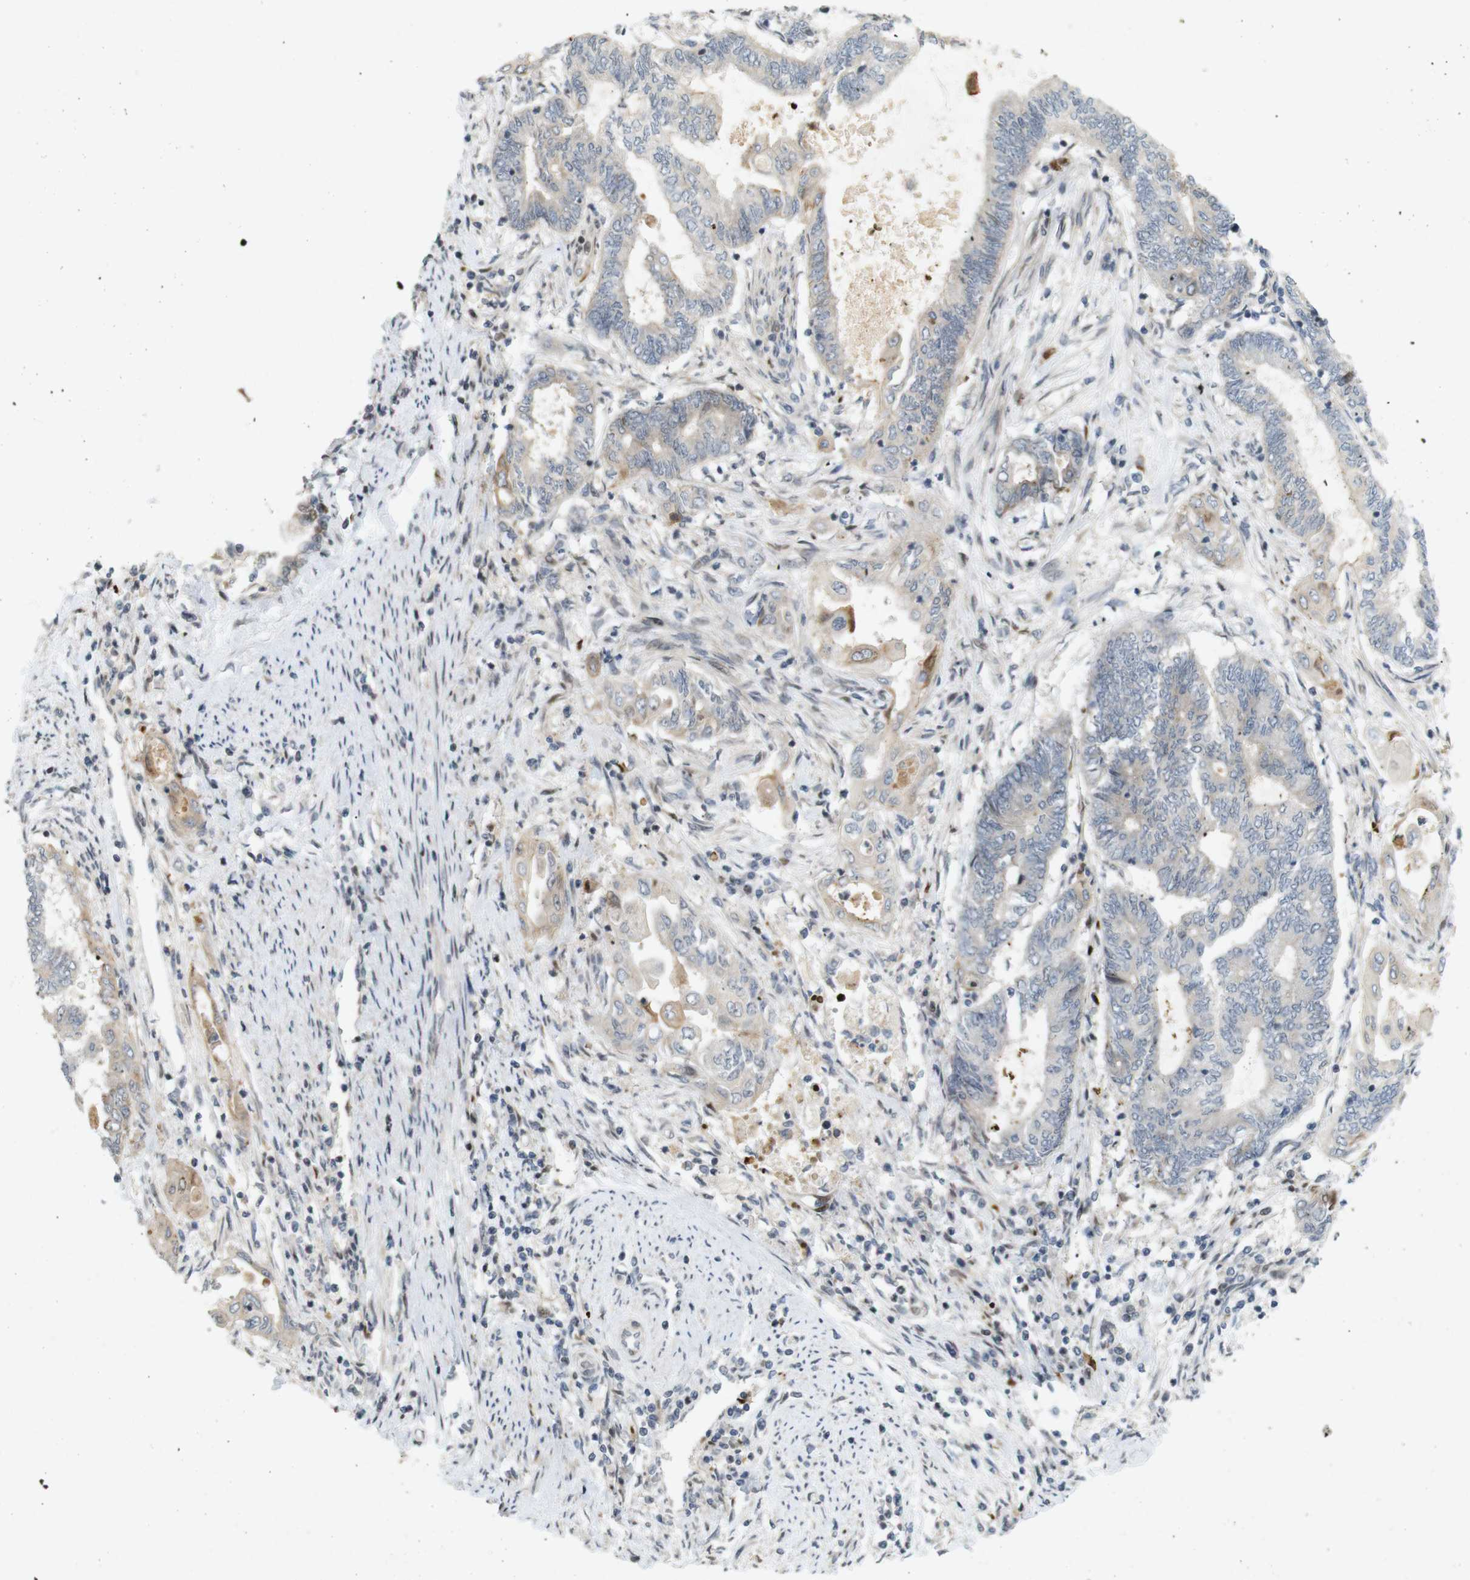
{"staining": {"intensity": "negative", "quantity": "none", "location": "none"}, "tissue": "endometrial cancer", "cell_type": "Tumor cells", "image_type": "cancer", "snomed": [{"axis": "morphology", "description": "Adenocarcinoma, NOS"}, {"axis": "topography", "description": "Uterus"}, {"axis": "topography", "description": "Endometrium"}], "caption": "DAB immunohistochemical staining of human endometrial cancer reveals no significant expression in tumor cells. The staining is performed using DAB brown chromogen with nuclei counter-stained in using hematoxylin.", "gene": "PPP1R14A", "patient": {"sex": "female", "age": 70}}